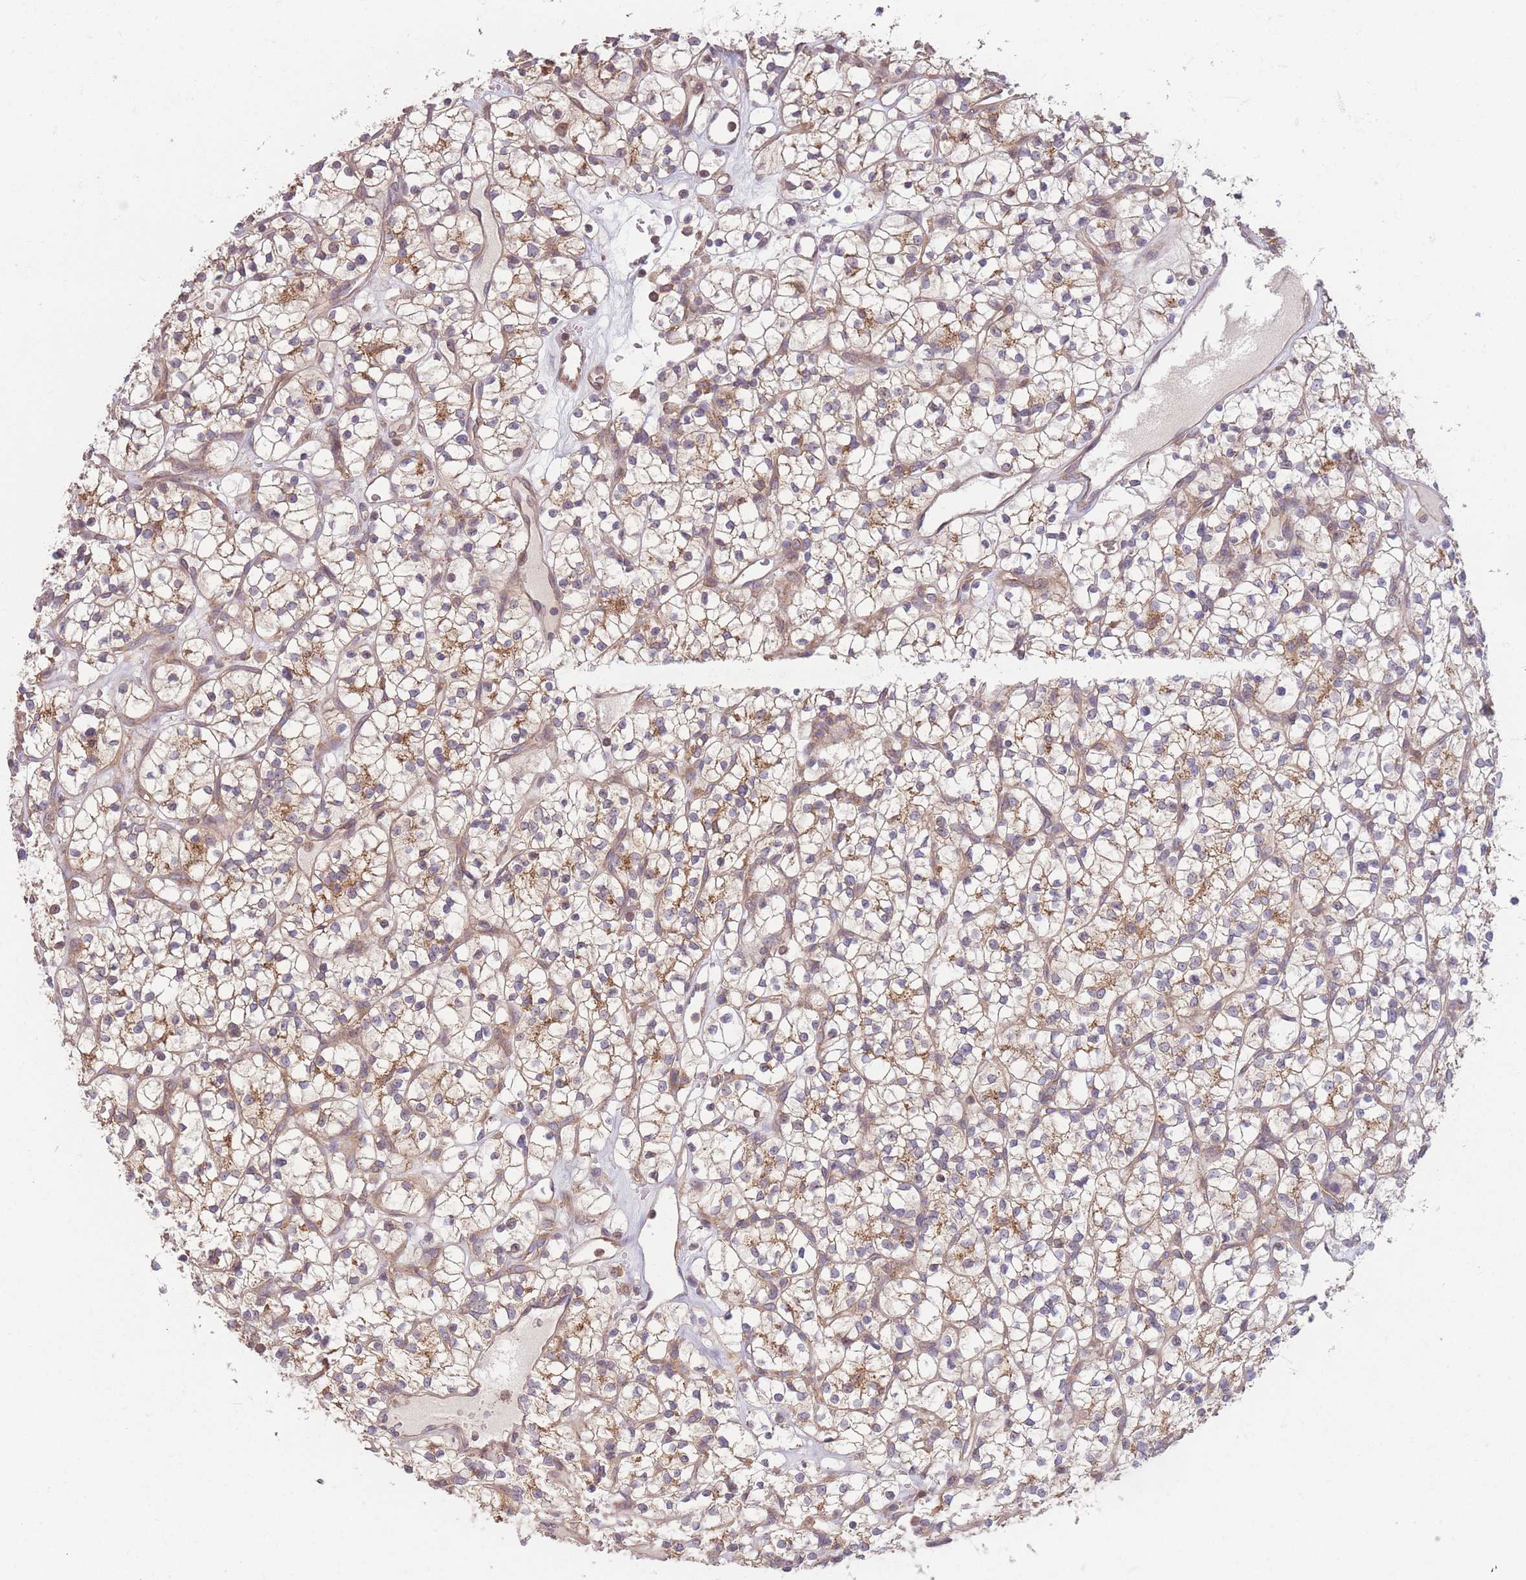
{"staining": {"intensity": "moderate", "quantity": ">75%", "location": "cytoplasmic/membranous"}, "tissue": "renal cancer", "cell_type": "Tumor cells", "image_type": "cancer", "snomed": [{"axis": "morphology", "description": "Adenocarcinoma, NOS"}, {"axis": "topography", "description": "Kidney"}], "caption": "Approximately >75% of tumor cells in human adenocarcinoma (renal) demonstrate moderate cytoplasmic/membranous protein expression as visualized by brown immunohistochemical staining.", "gene": "WASHC2A", "patient": {"sex": "female", "age": 64}}